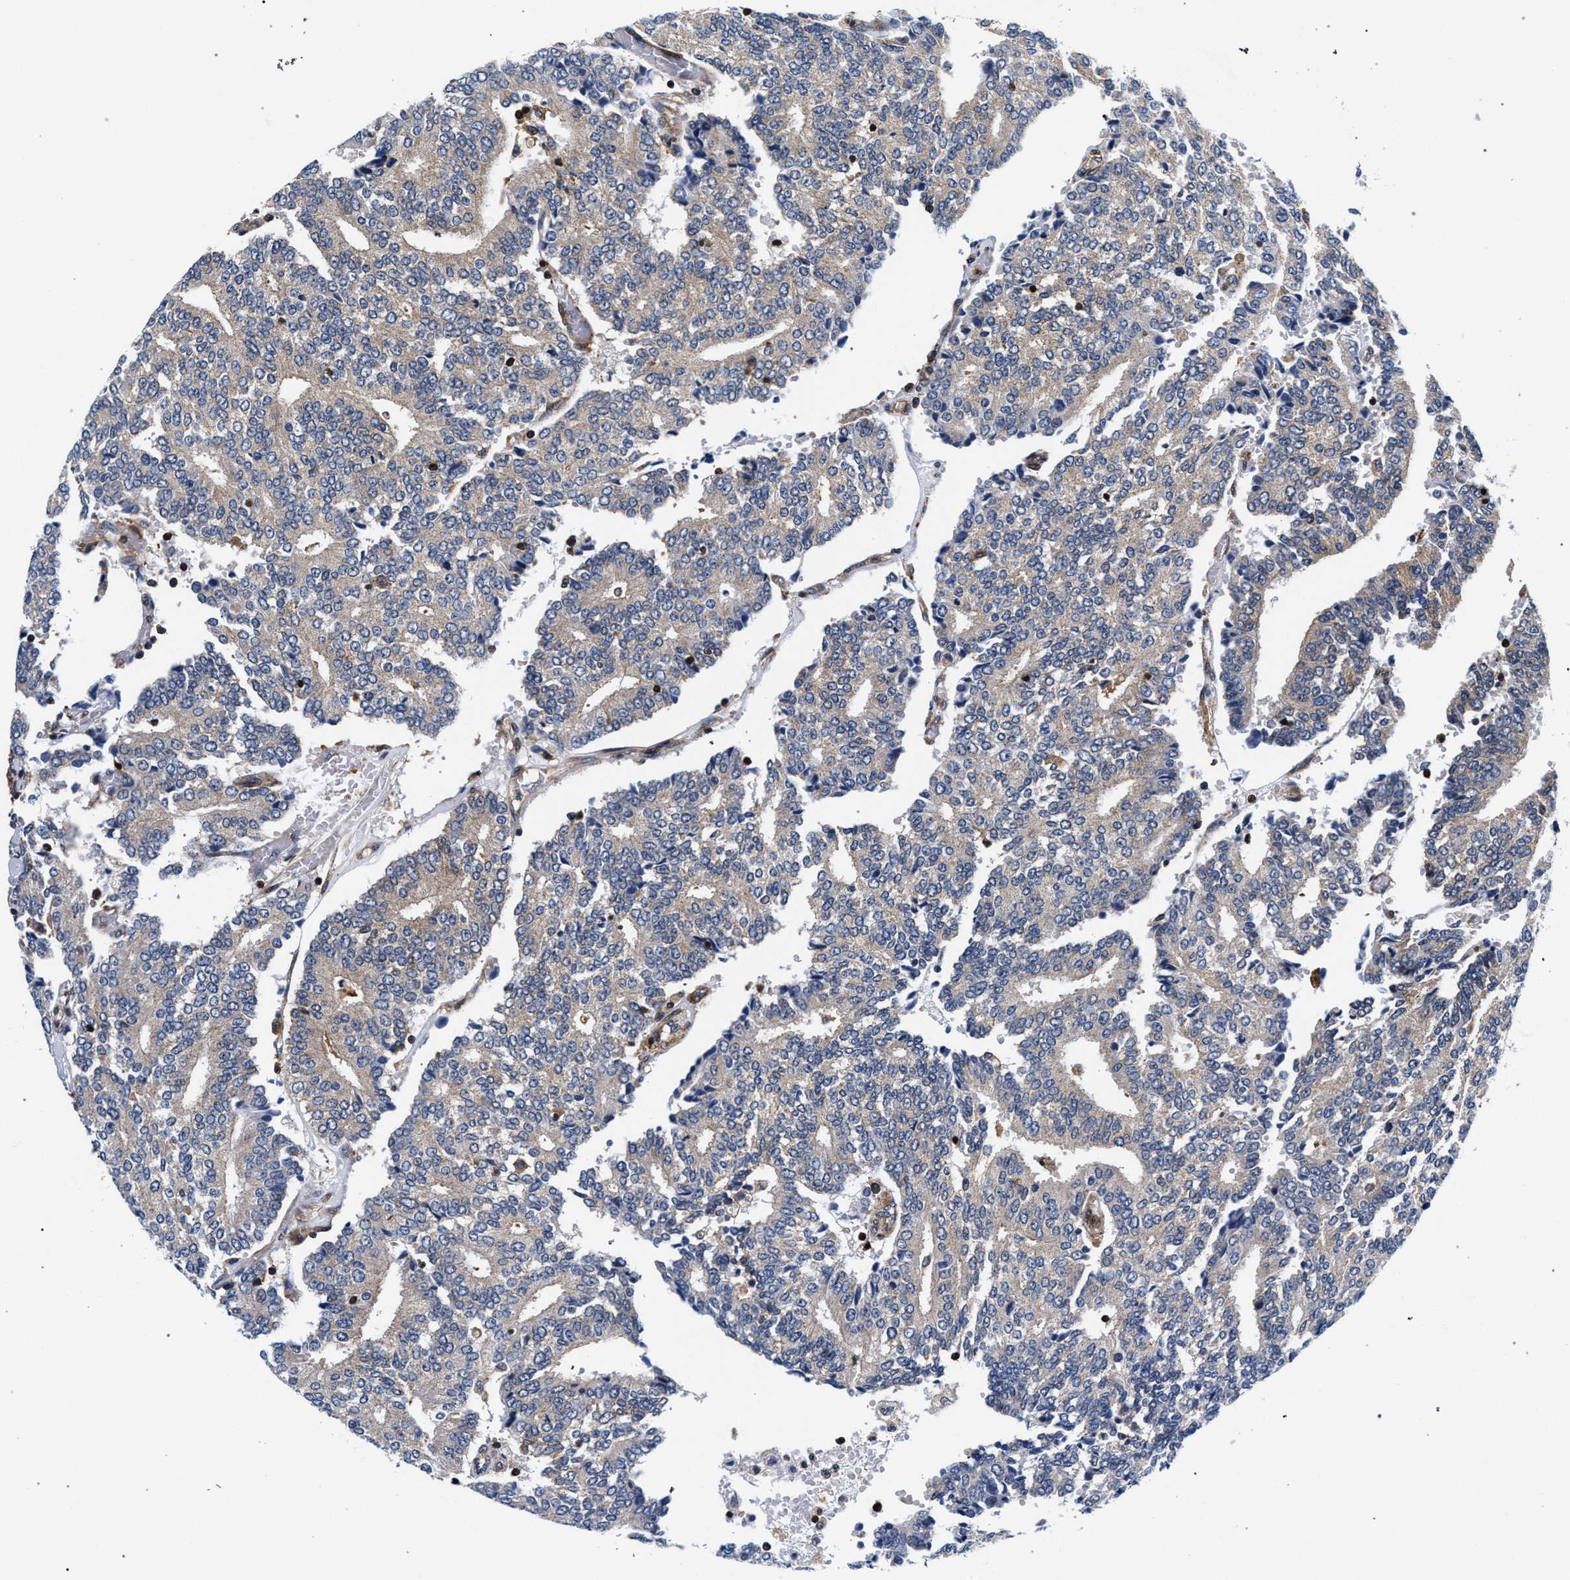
{"staining": {"intensity": "negative", "quantity": "none", "location": "none"}, "tissue": "prostate cancer", "cell_type": "Tumor cells", "image_type": "cancer", "snomed": [{"axis": "morphology", "description": "Adenocarcinoma, High grade"}, {"axis": "topography", "description": "Prostate"}], "caption": "This is an immunohistochemistry (IHC) histopathology image of human prostate cancer. There is no staining in tumor cells.", "gene": "LASP1", "patient": {"sex": "male", "age": 55}}